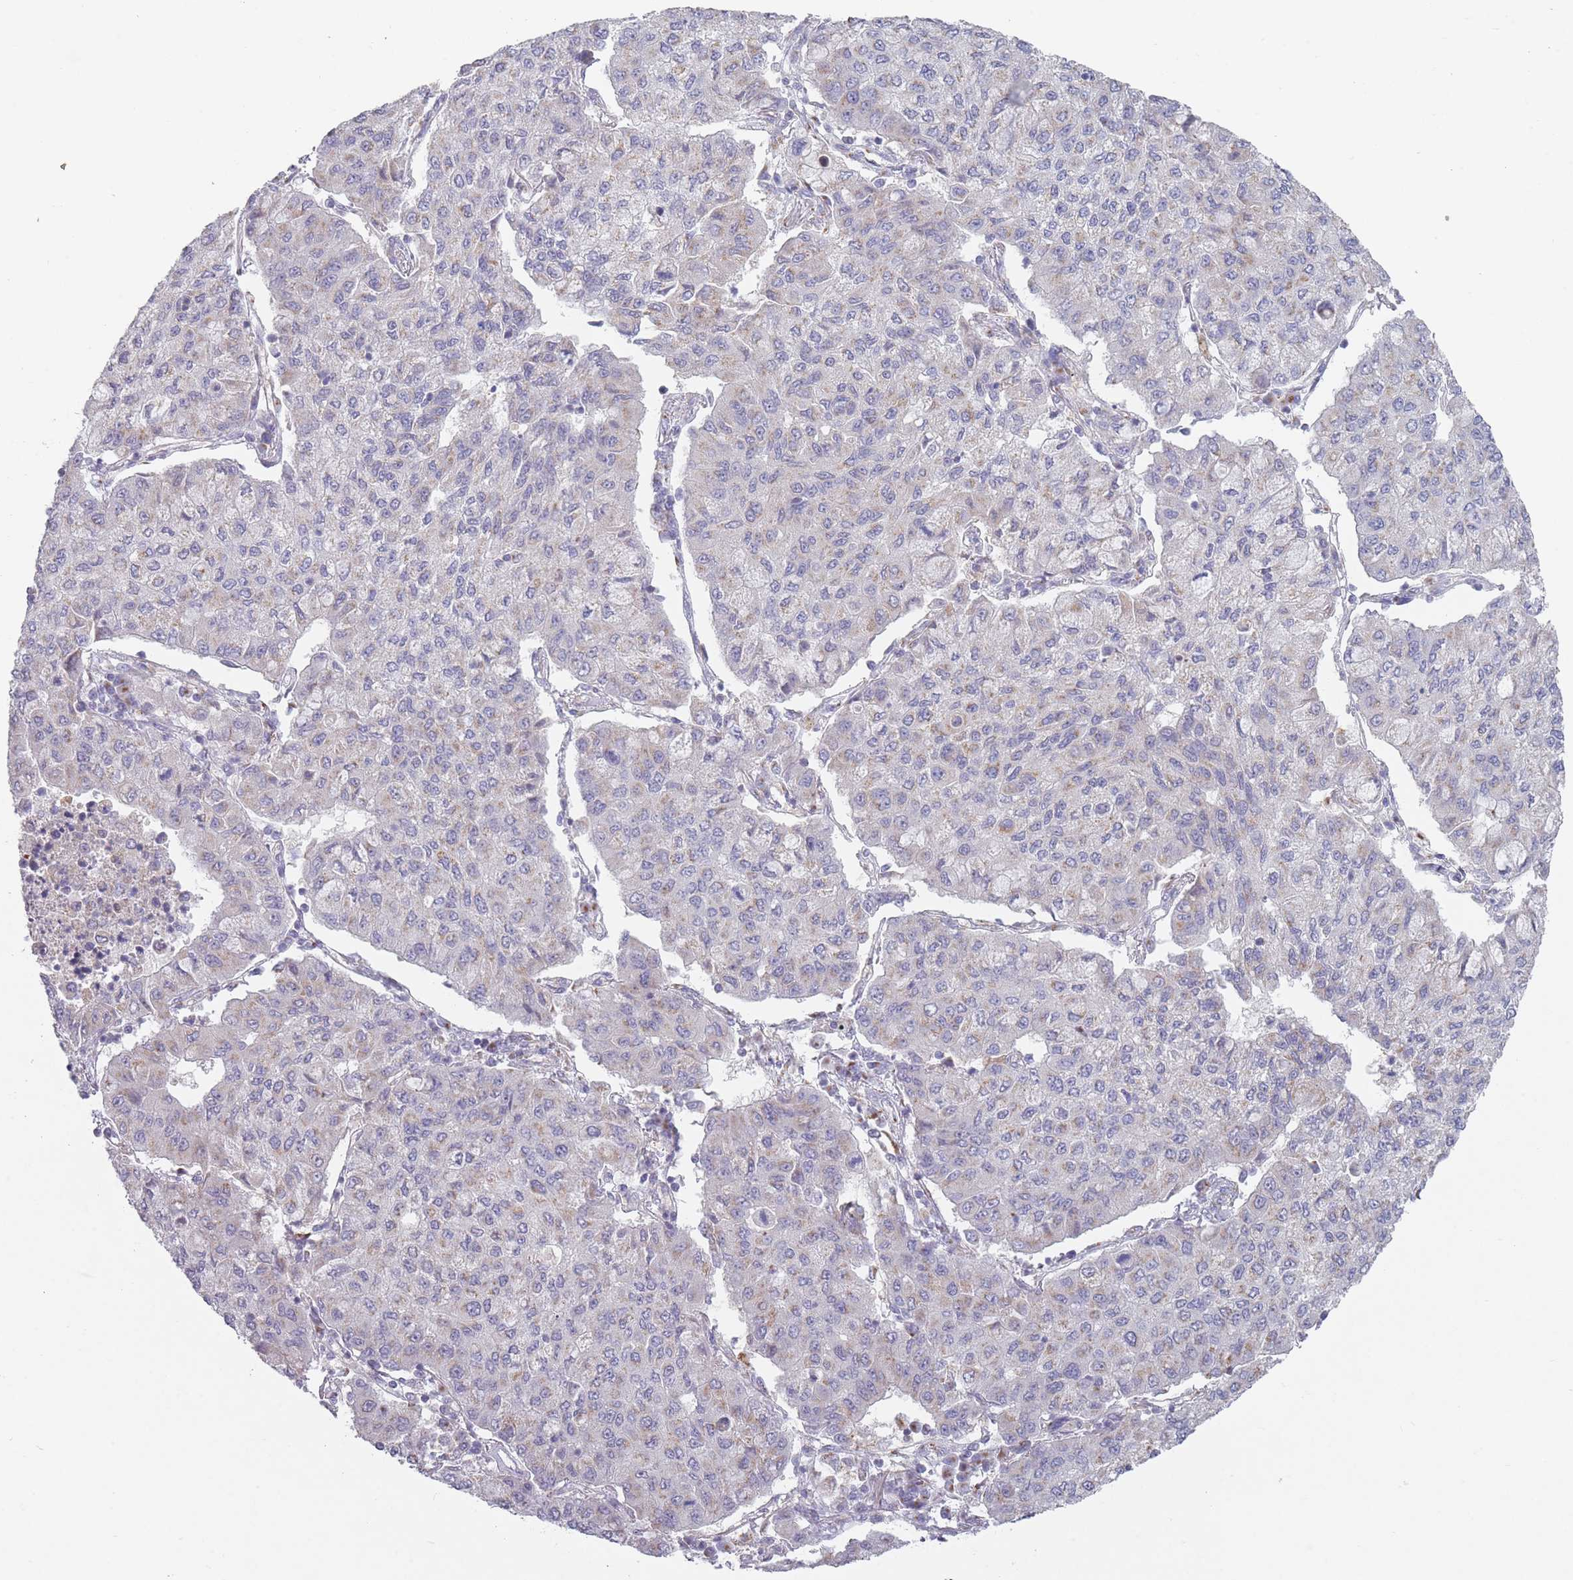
{"staining": {"intensity": "weak", "quantity": "25%-75%", "location": "cytoplasmic/membranous"}, "tissue": "lung cancer", "cell_type": "Tumor cells", "image_type": "cancer", "snomed": [{"axis": "morphology", "description": "Squamous cell carcinoma, NOS"}, {"axis": "topography", "description": "Lung"}], "caption": "Lung squamous cell carcinoma tissue exhibits weak cytoplasmic/membranous positivity in approximately 25%-75% of tumor cells, visualized by immunohistochemistry.", "gene": "MAN1B1", "patient": {"sex": "male", "age": 74}}